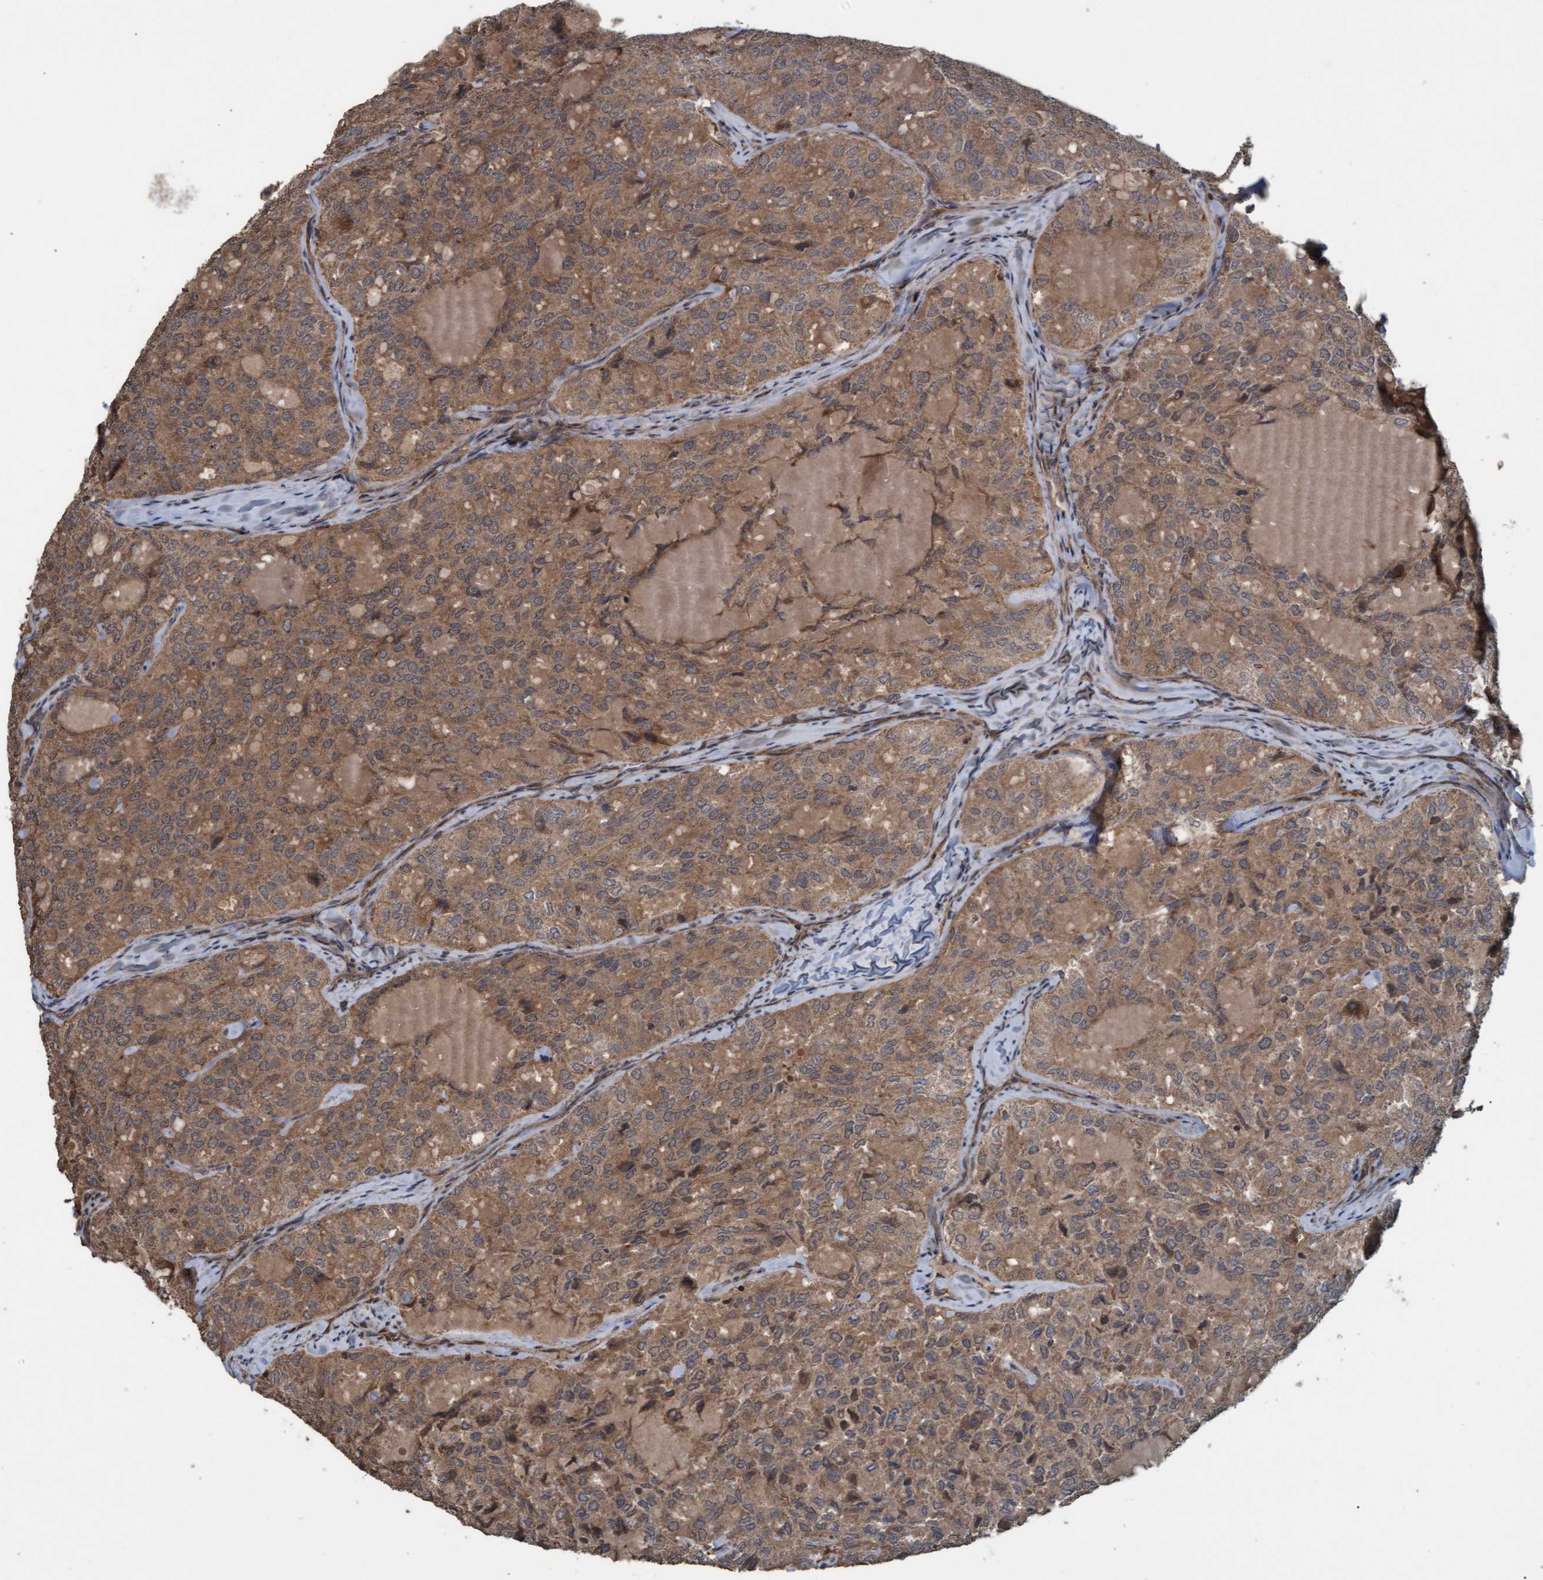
{"staining": {"intensity": "moderate", "quantity": ">75%", "location": "cytoplasmic/membranous"}, "tissue": "thyroid cancer", "cell_type": "Tumor cells", "image_type": "cancer", "snomed": [{"axis": "morphology", "description": "Follicular adenoma carcinoma, NOS"}, {"axis": "topography", "description": "Thyroid gland"}], "caption": "Follicular adenoma carcinoma (thyroid) tissue demonstrates moderate cytoplasmic/membranous staining in approximately >75% of tumor cells", "gene": "GGT6", "patient": {"sex": "male", "age": 75}}